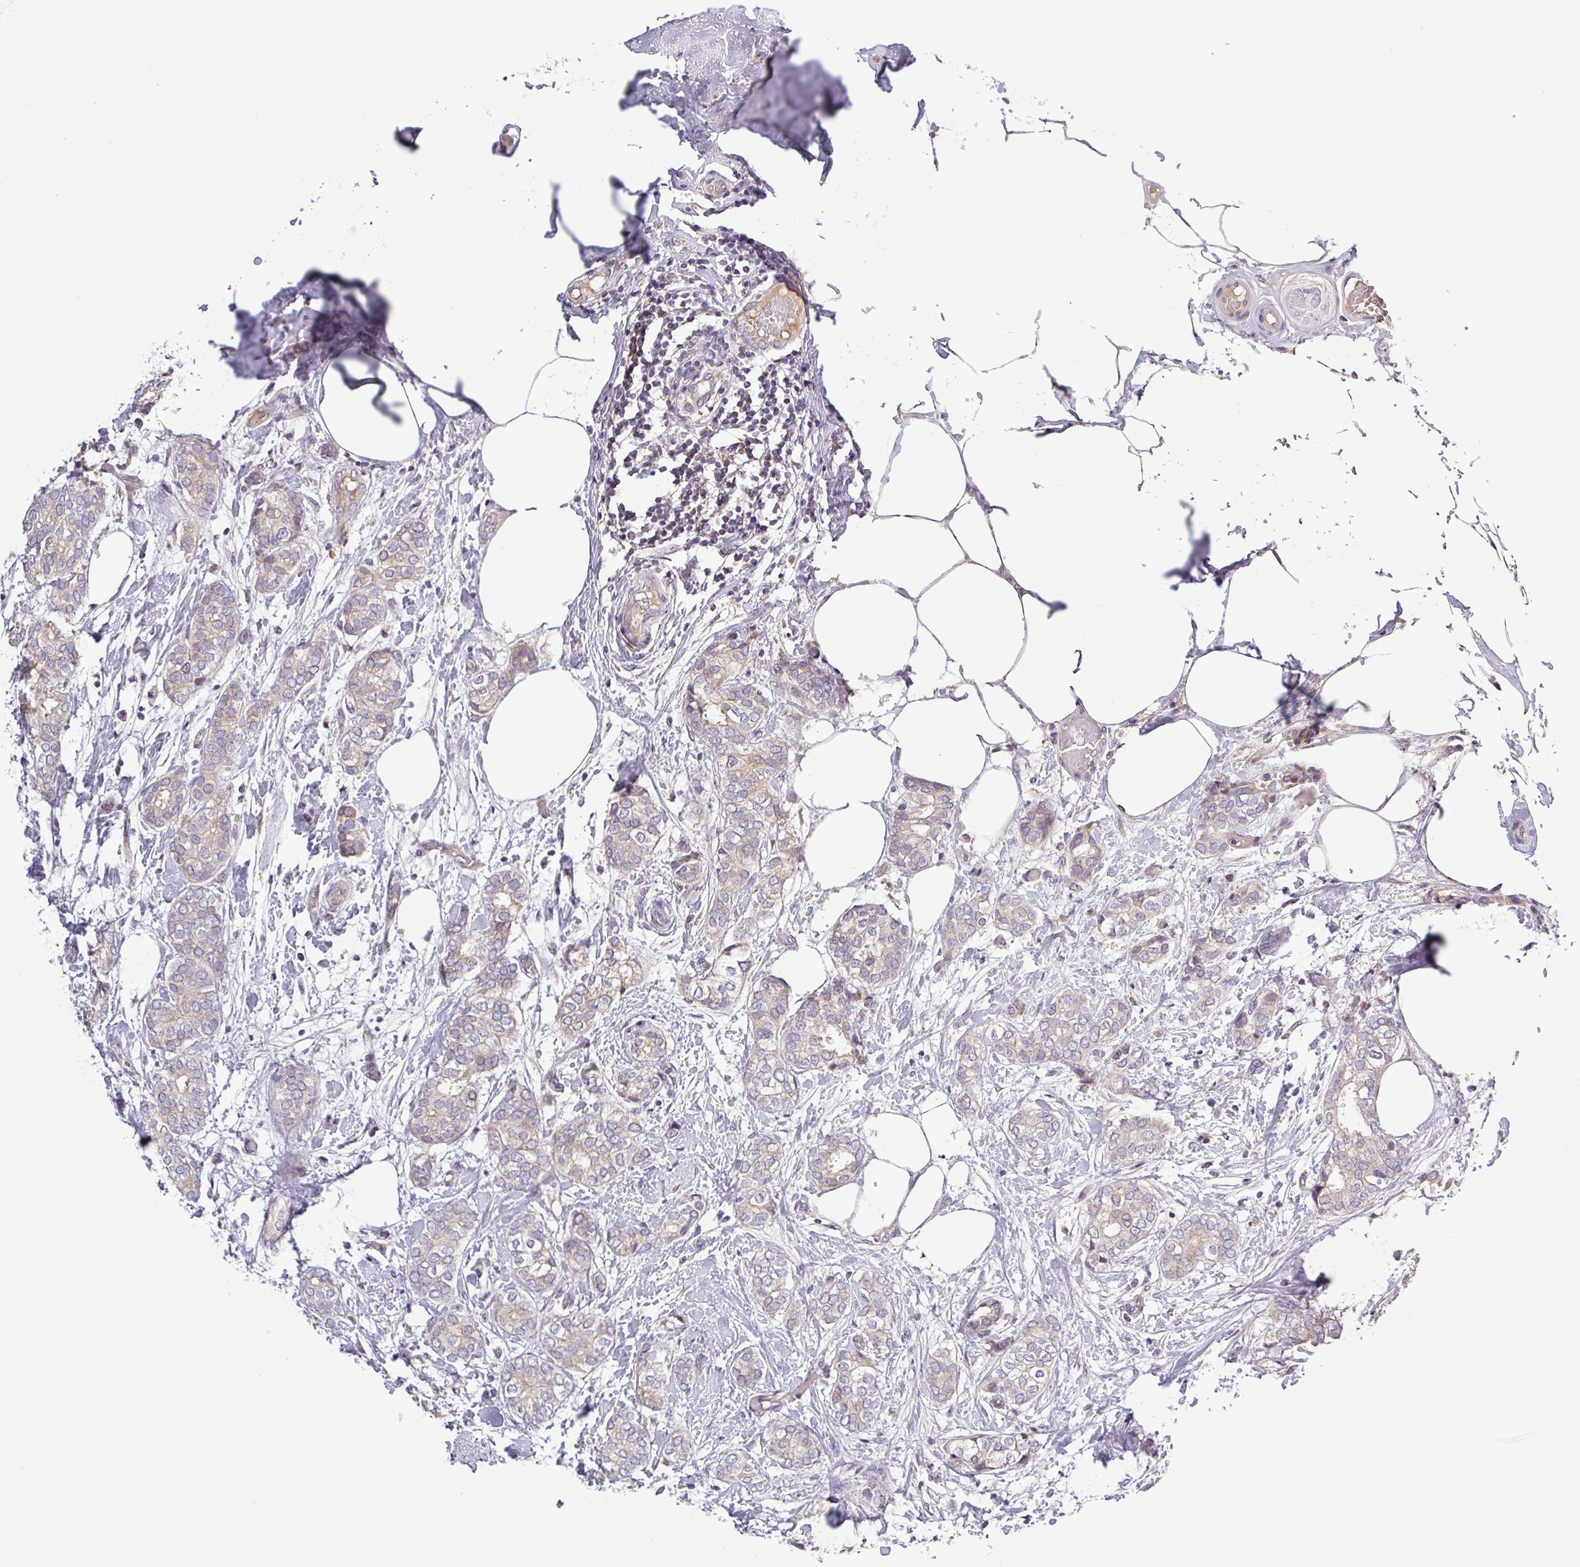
{"staining": {"intensity": "weak", "quantity": "<25%", "location": "cytoplasmic/membranous"}, "tissue": "breast cancer", "cell_type": "Tumor cells", "image_type": "cancer", "snomed": [{"axis": "morphology", "description": "Duct carcinoma"}, {"axis": "topography", "description": "Breast"}], "caption": "Micrograph shows no significant protein expression in tumor cells of breast cancer. Nuclei are stained in blue.", "gene": "SFTPB", "patient": {"sex": "female", "age": 73}}